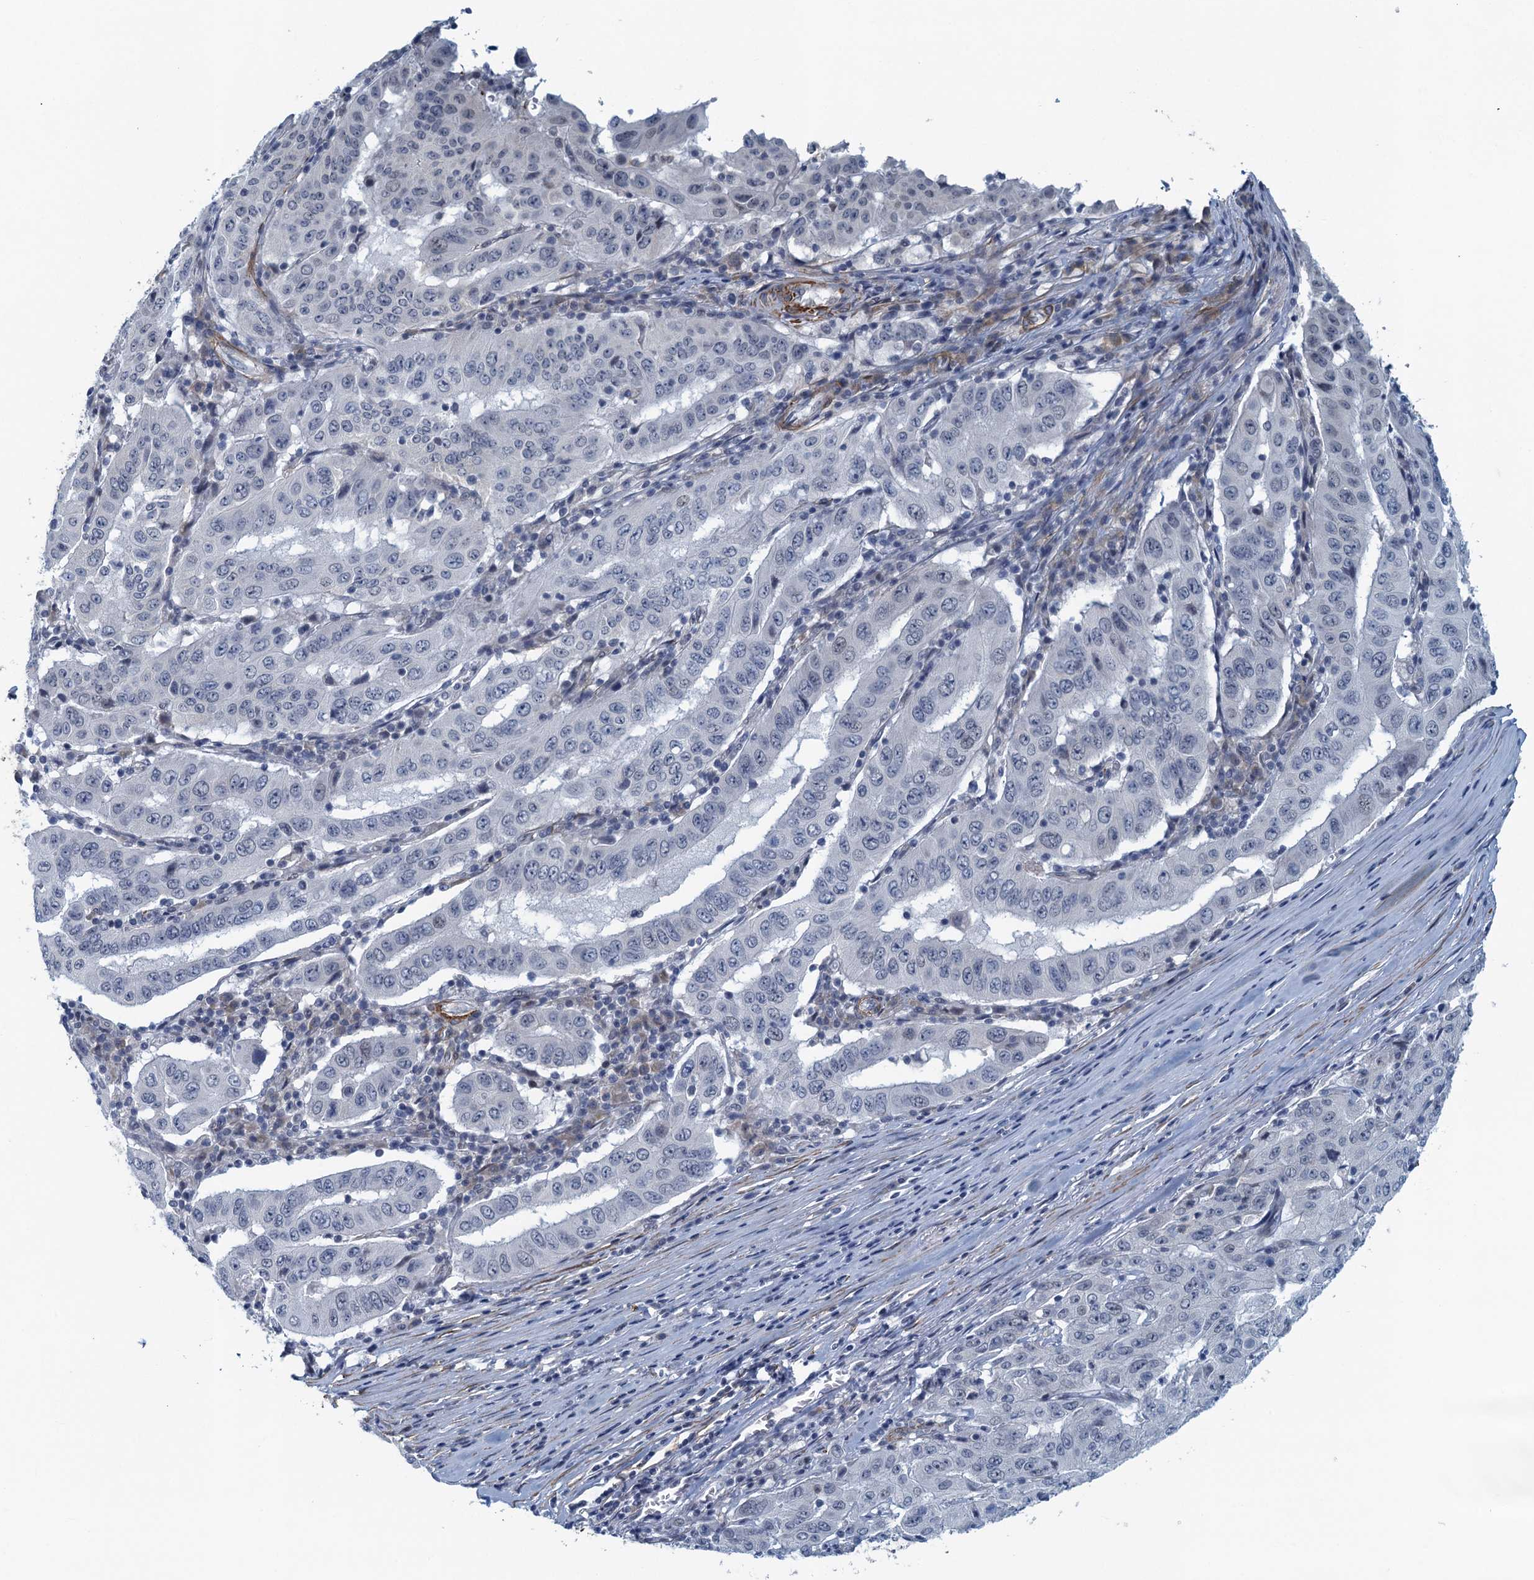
{"staining": {"intensity": "negative", "quantity": "none", "location": "none"}, "tissue": "pancreatic cancer", "cell_type": "Tumor cells", "image_type": "cancer", "snomed": [{"axis": "morphology", "description": "Adenocarcinoma, NOS"}, {"axis": "topography", "description": "Pancreas"}], "caption": "Tumor cells are negative for brown protein staining in pancreatic cancer (adenocarcinoma). (DAB IHC visualized using brightfield microscopy, high magnification).", "gene": "ALG2", "patient": {"sex": "male", "age": 63}}